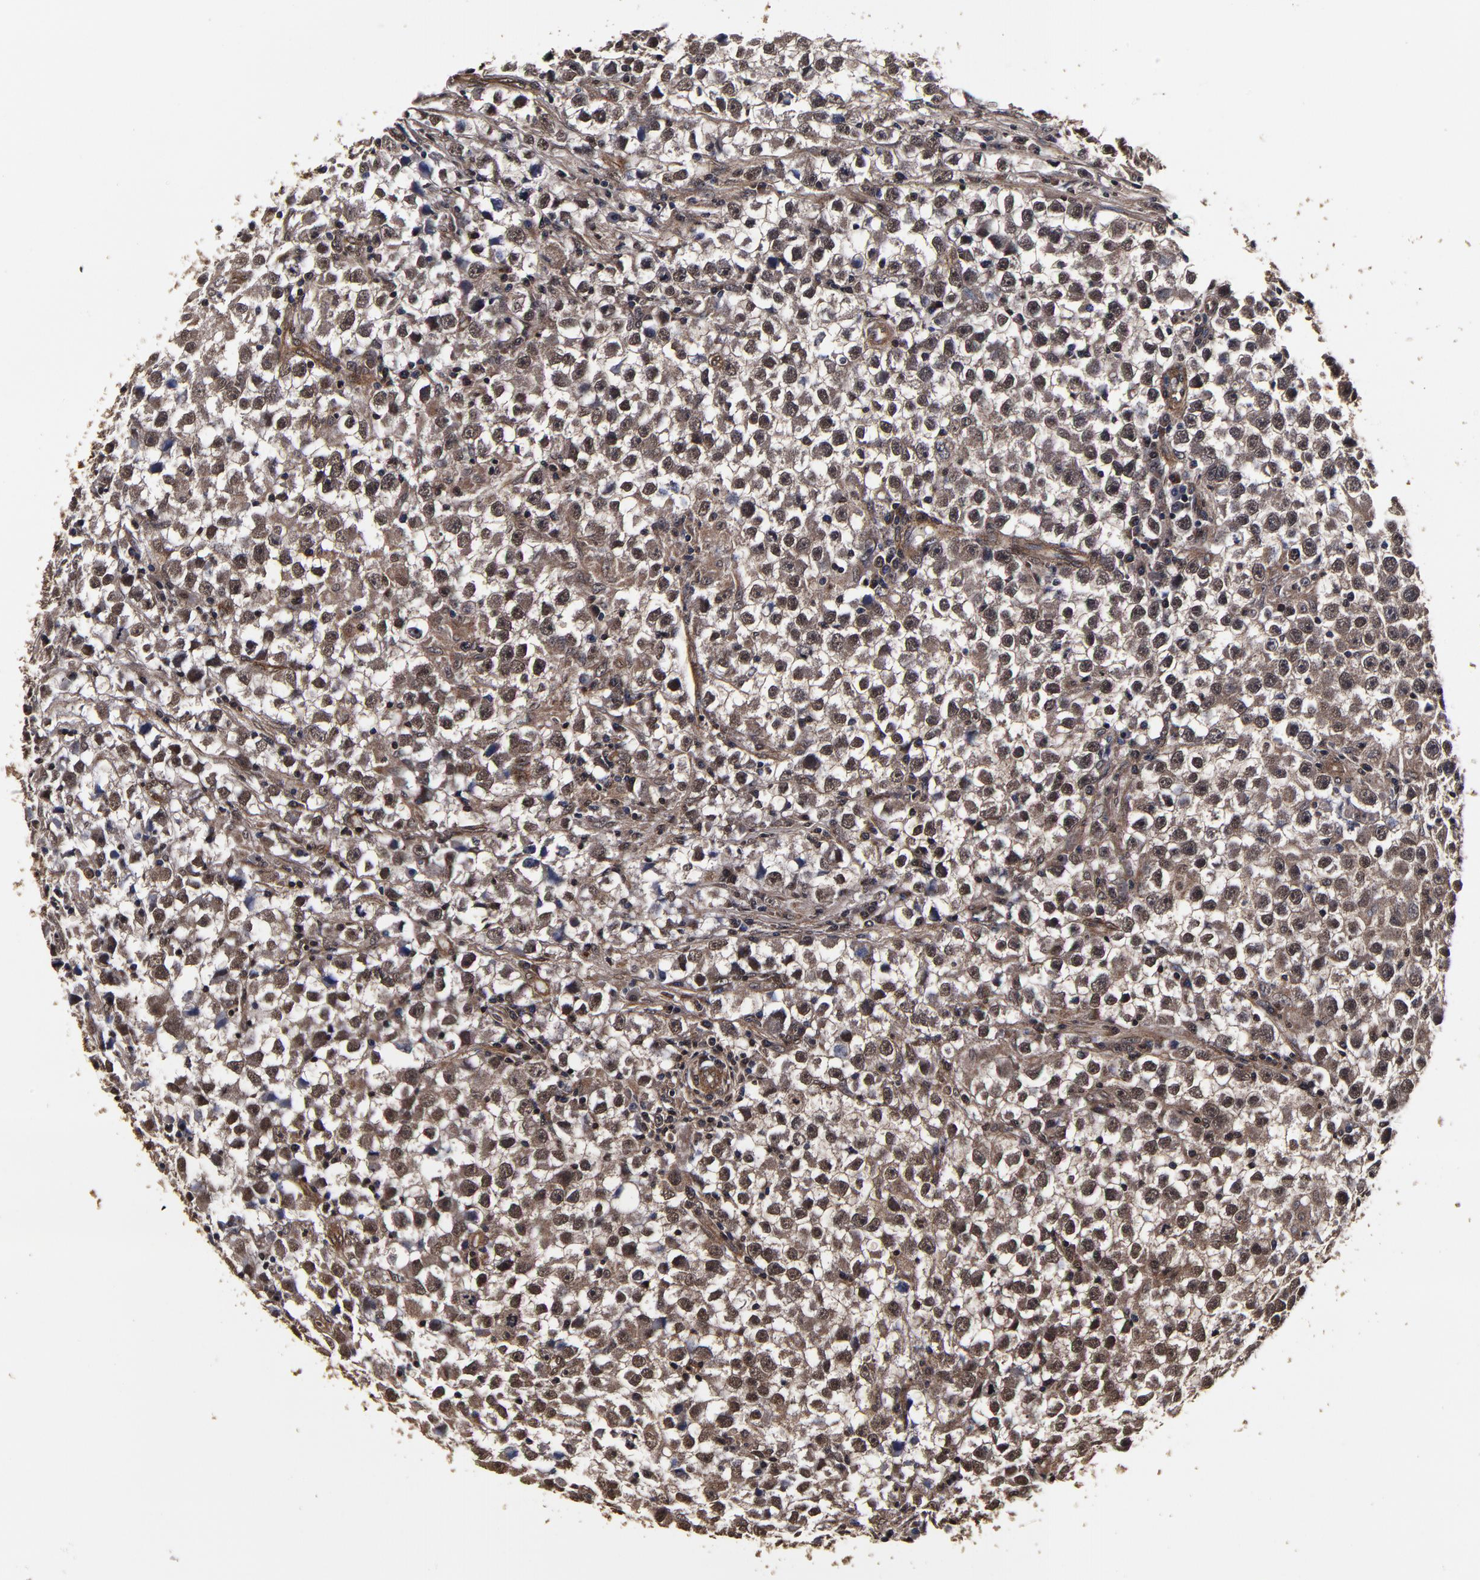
{"staining": {"intensity": "moderate", "quantity": ">75%", "location": "cytoplasmic/membranous"}, "tissue": "testis cancer", "cell_type": "Tumor cells", "image_type": "cancer", "snomed": [{"axis": "morphology", "description": "Seminoma, NOS"}, {"axis": "topography", "description": "Testis"}], "caption": "Testis cancer (seminoma) stained for a protein shows moderate cytoplasmic/membranous positivity in tumor cells.", "gene": "MMP15", "patient": {"sex": "male", "age": 33}}